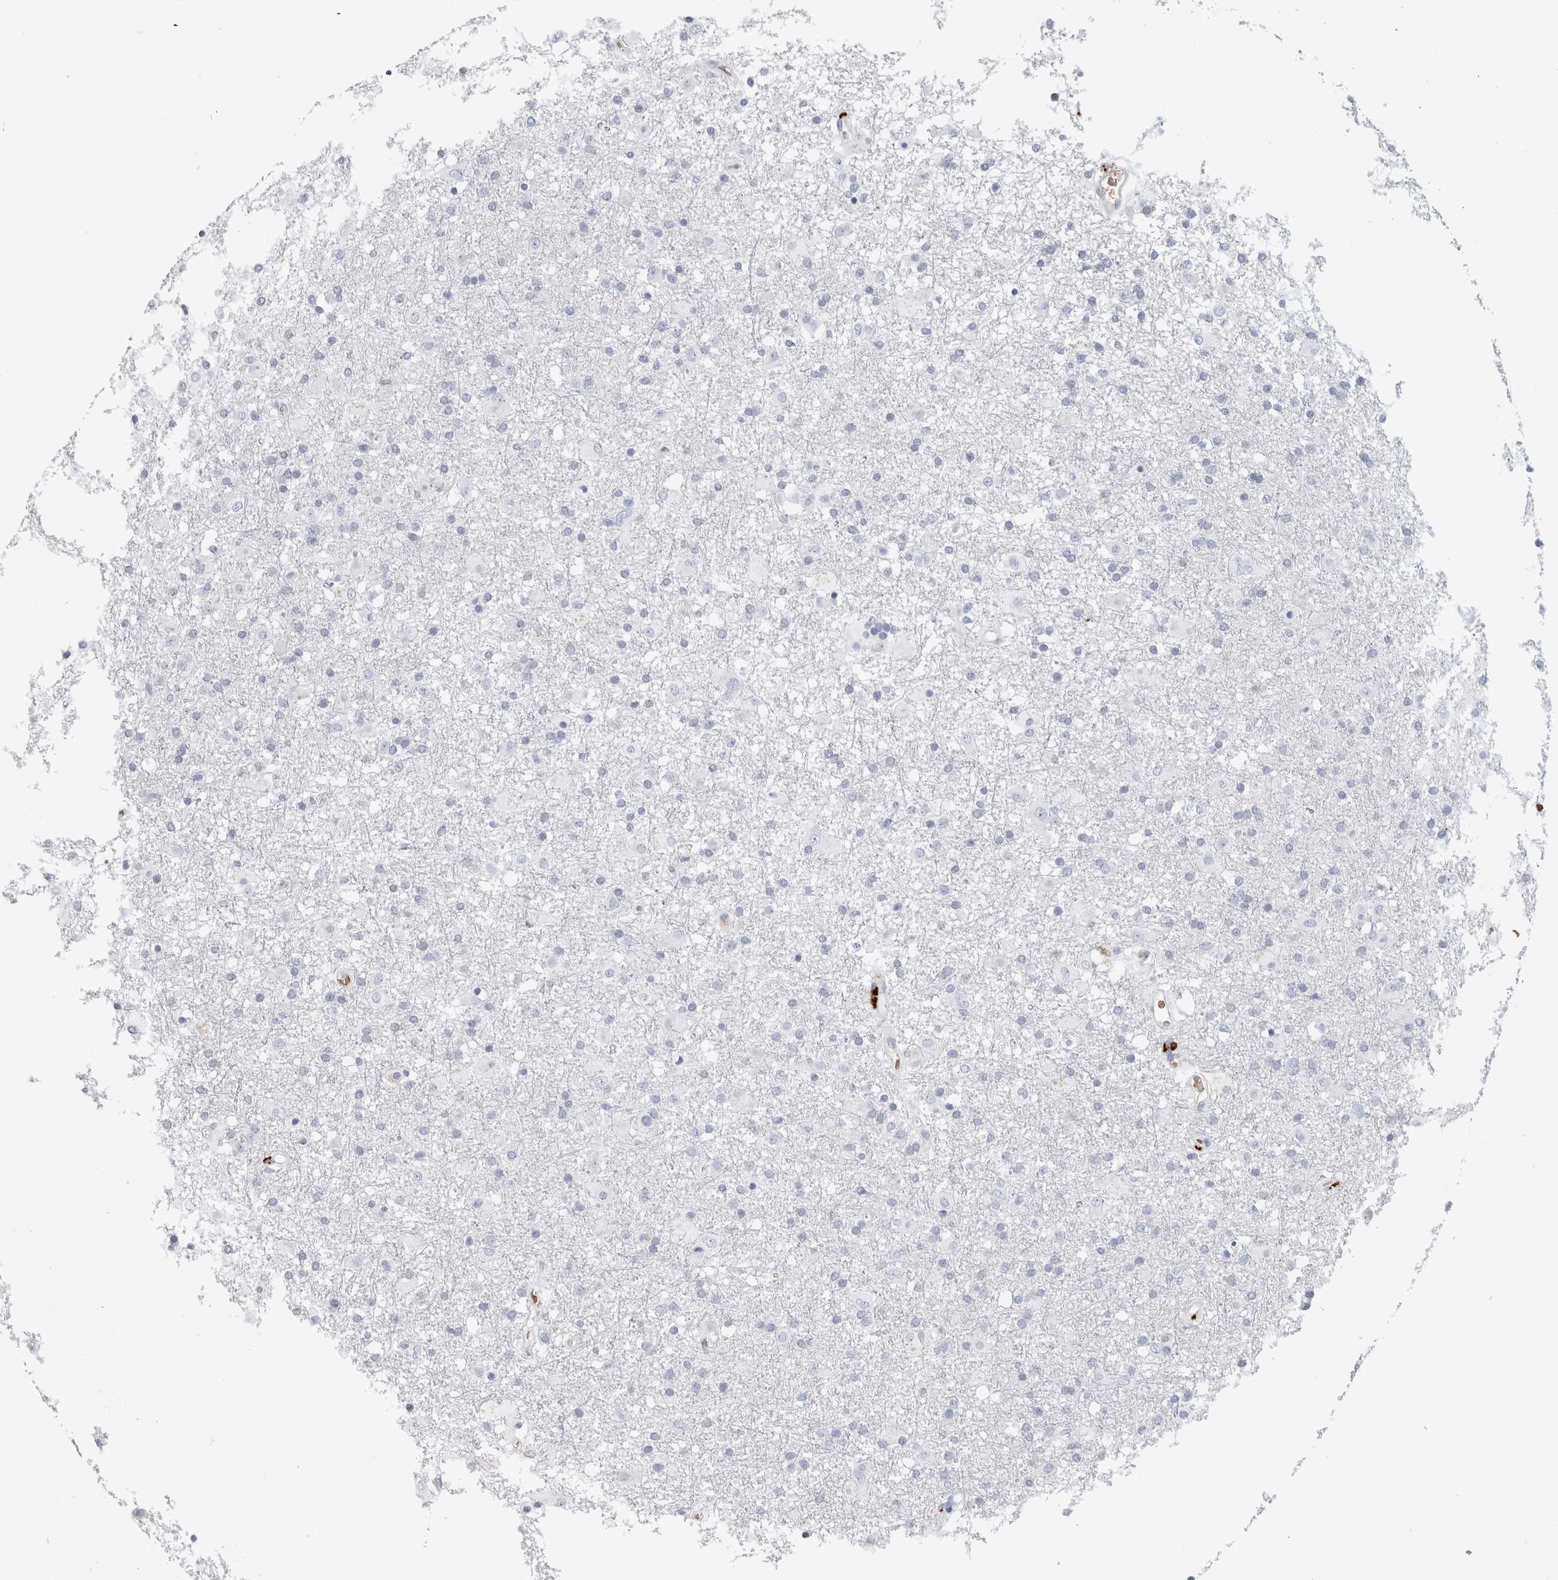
{"staining": {"intensity": "negative", "quantity": "none", "location": "none"}, "tissue": "glioma", "cell_type": "Tumor cells", "image_type": "cancer", "snomed": [{"axis": "morphology", "description": "Glioma, malignant, Low grade"}, {"axis": "topography", "description": "Brain"}], "caption": "Tumor cells are negative for brown protein staining in glioma.", "gene": "CA1", "patient": {"sex": "male", "age": 65}}